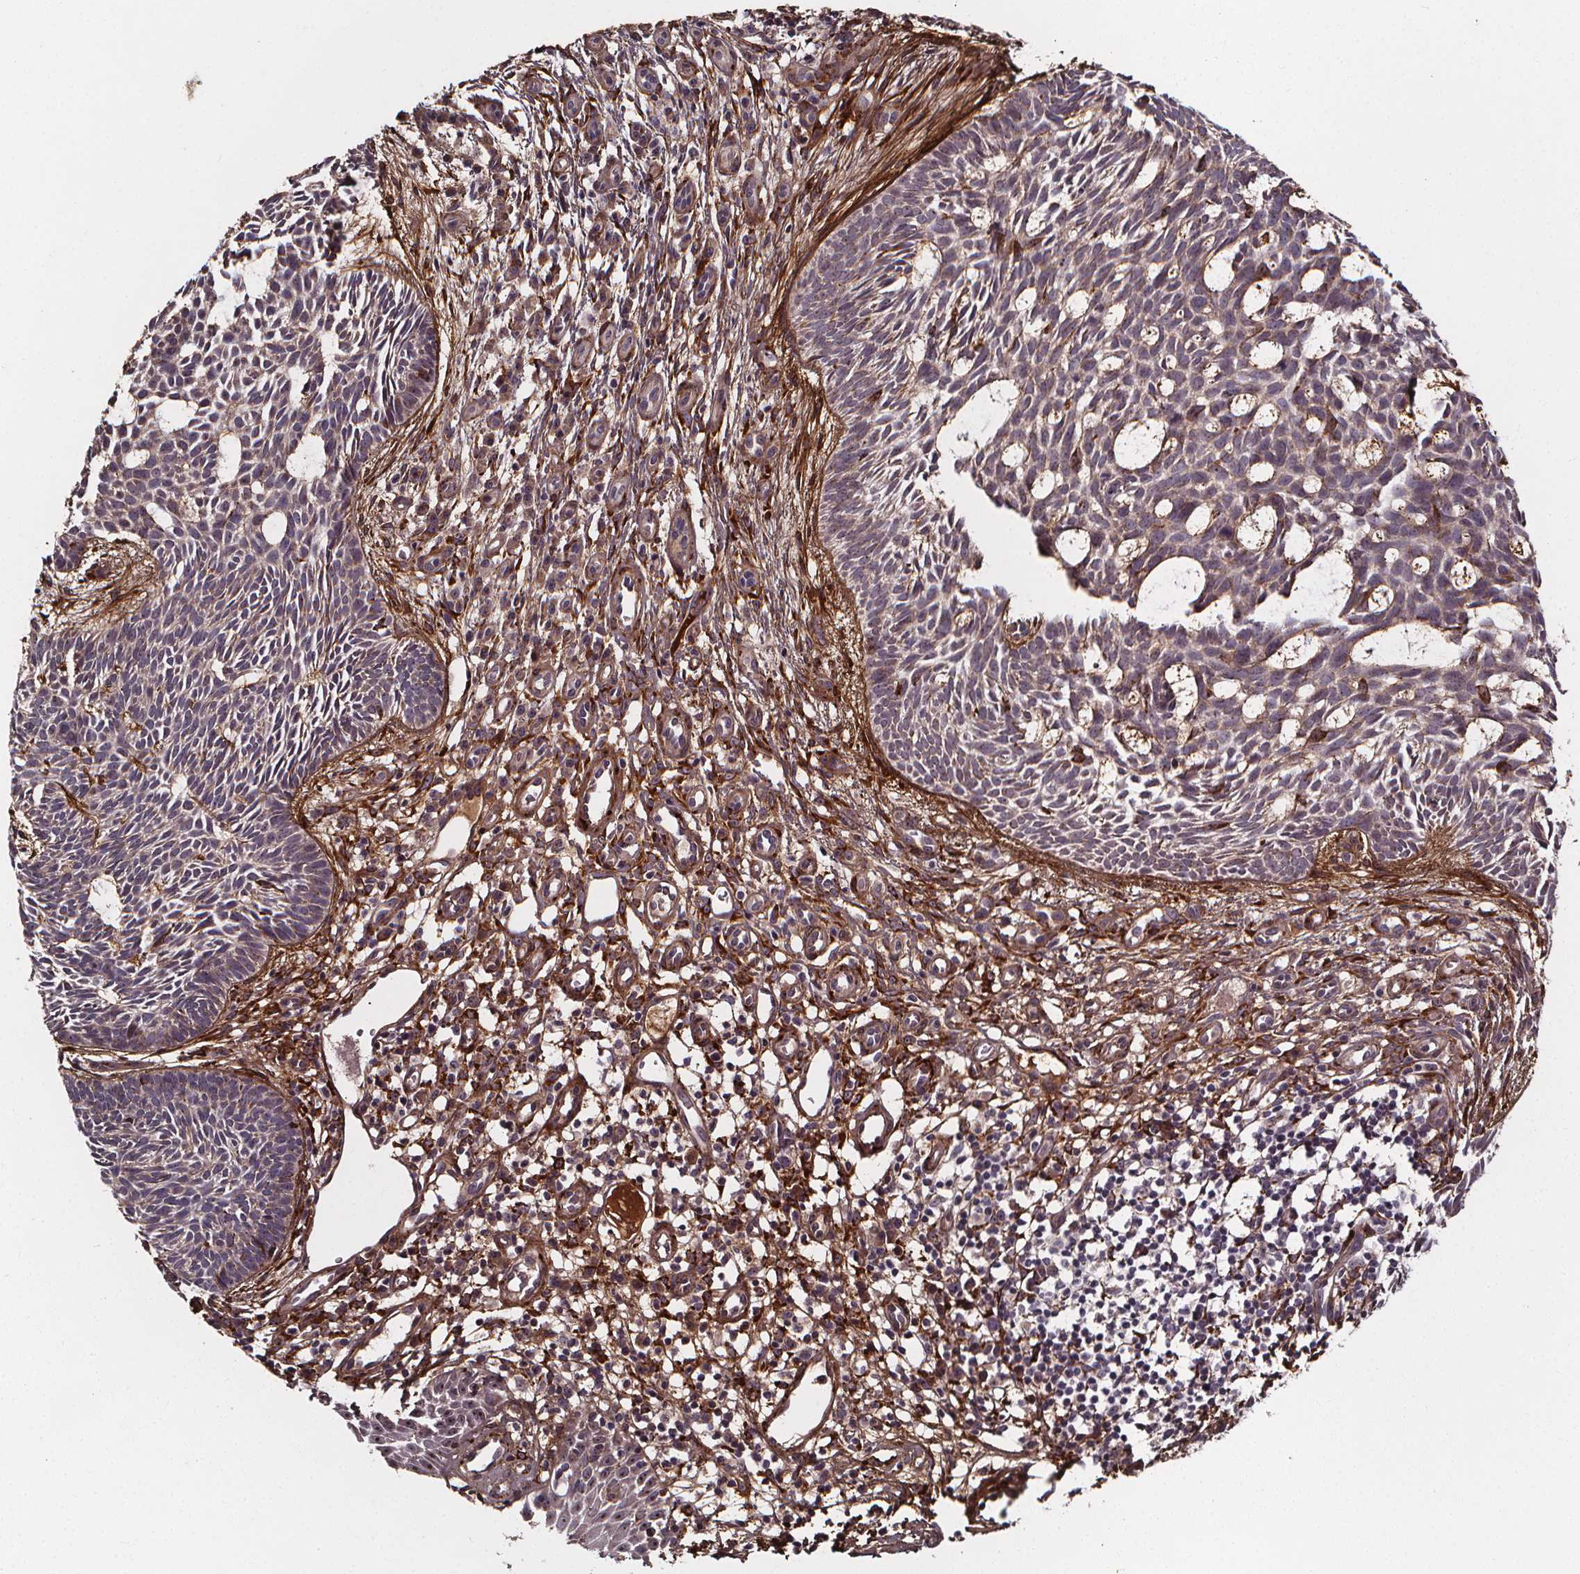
{"staining": {"intensity": "negative", "quantity": "none", "location": "none"}, "tissue": "skin cancer", "cell_type": "Tumor cells", "image_type": "cancer", "snomed": [{"axis": "morphology", "description": "Basal cell carcinoma"}, {"axis": "topography", "description": "Skin"}], "caption": "Immunohistochemical staining of basal cell carcinoma (skin) reveals no significant staining in tumor cells.", "gene": "AEBP1", "patient": {"sex": "male", "age": 59}}